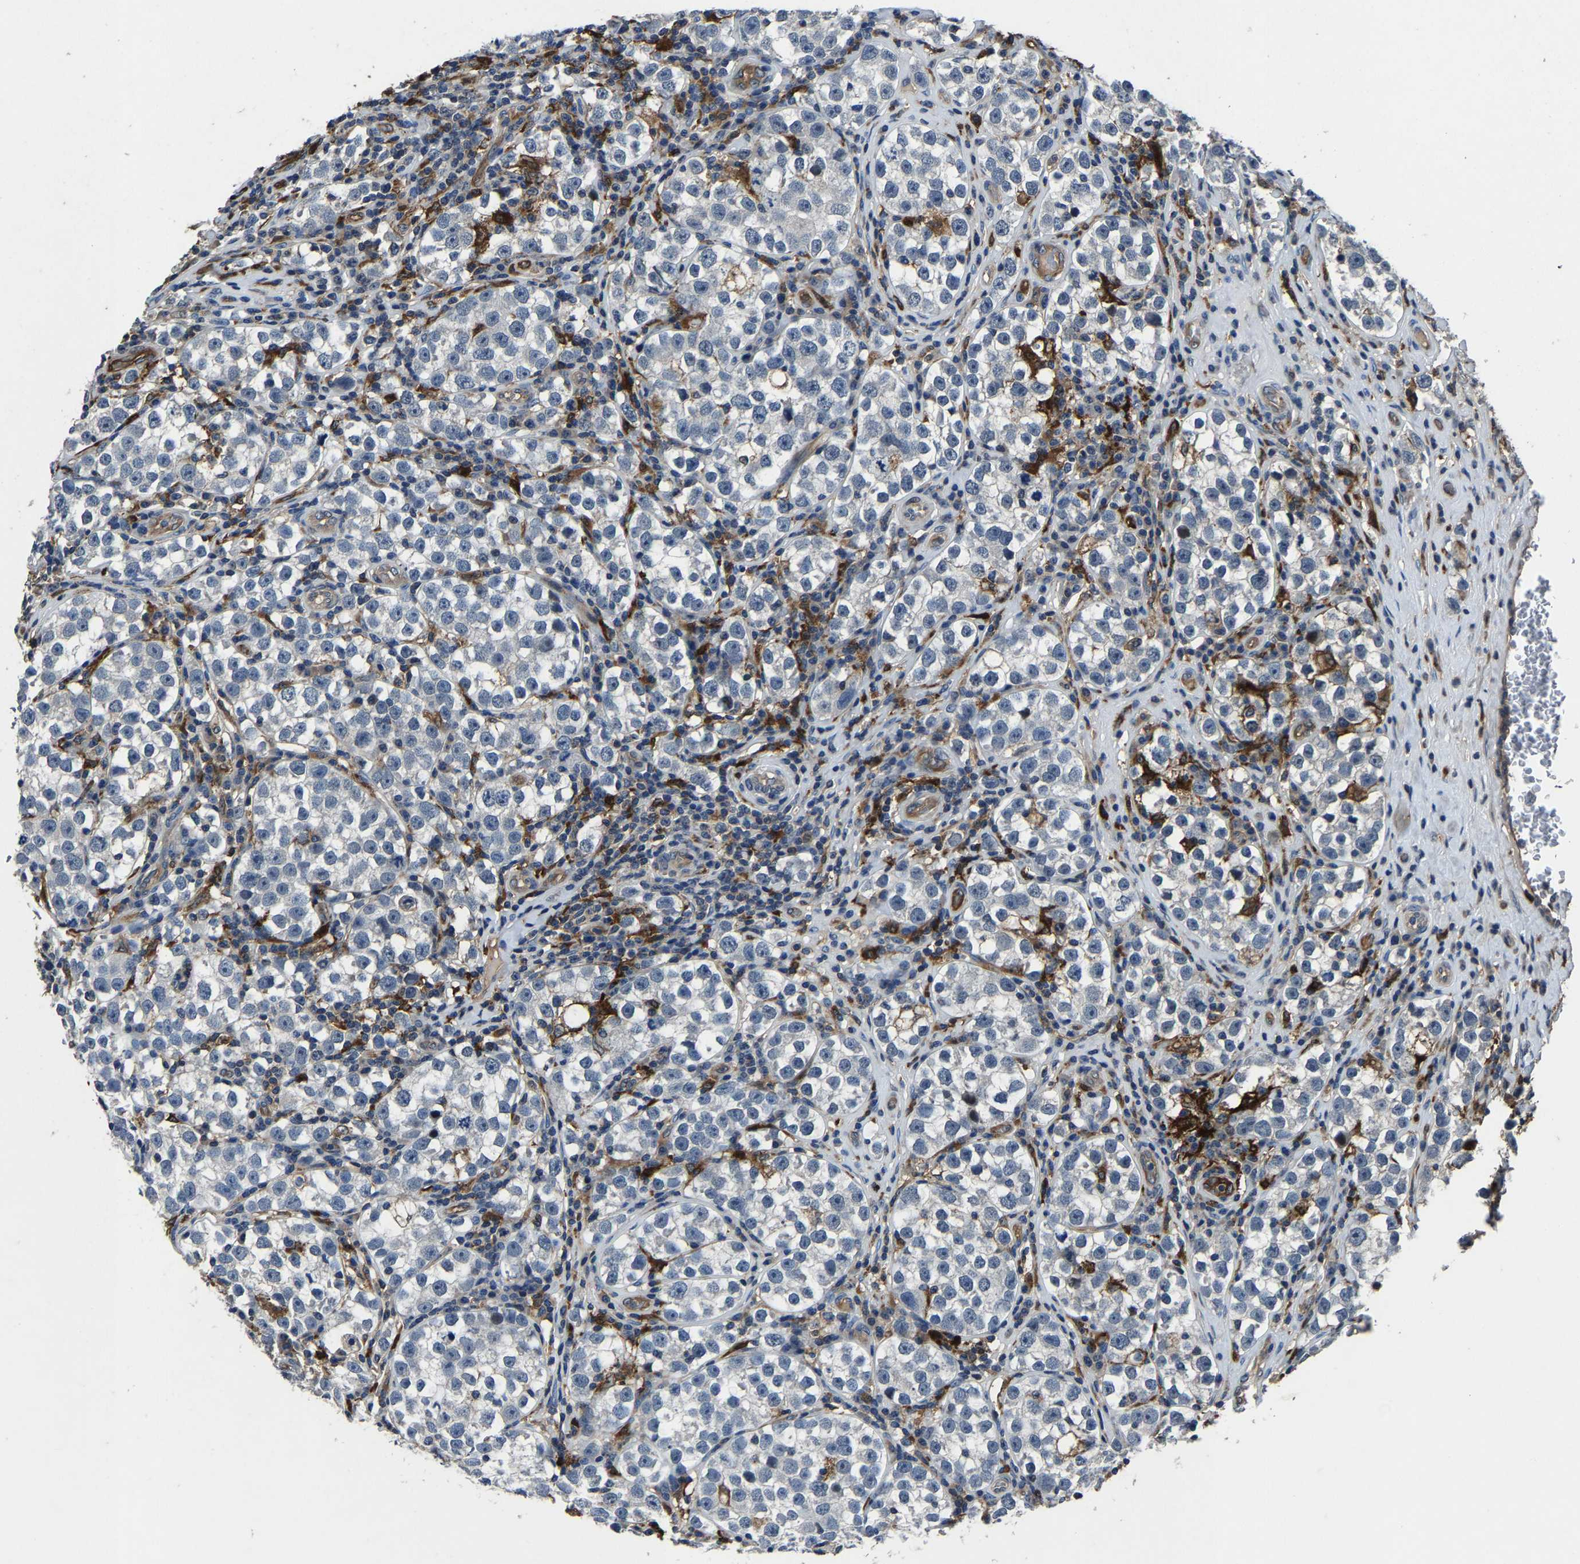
{"staining": {"intensity": "negative", "quantity": "none", "location": "none"}, "tissue": "testis cancer", "cell_type": "Tumor cells", "image_type": "cancer", "snomed": [{"axis": "morphology", "description": "Normal tissue, NOS"}, {"axis": "morphology", "description": "Seminoma, NOS"}, {"axis": "topography", "description": "Testis"}], "caption": "There is no significant positivity in tumor cells of testis cancer.", "gene": "PCNX2", "patient": {"sex": "male", "age": 43}}